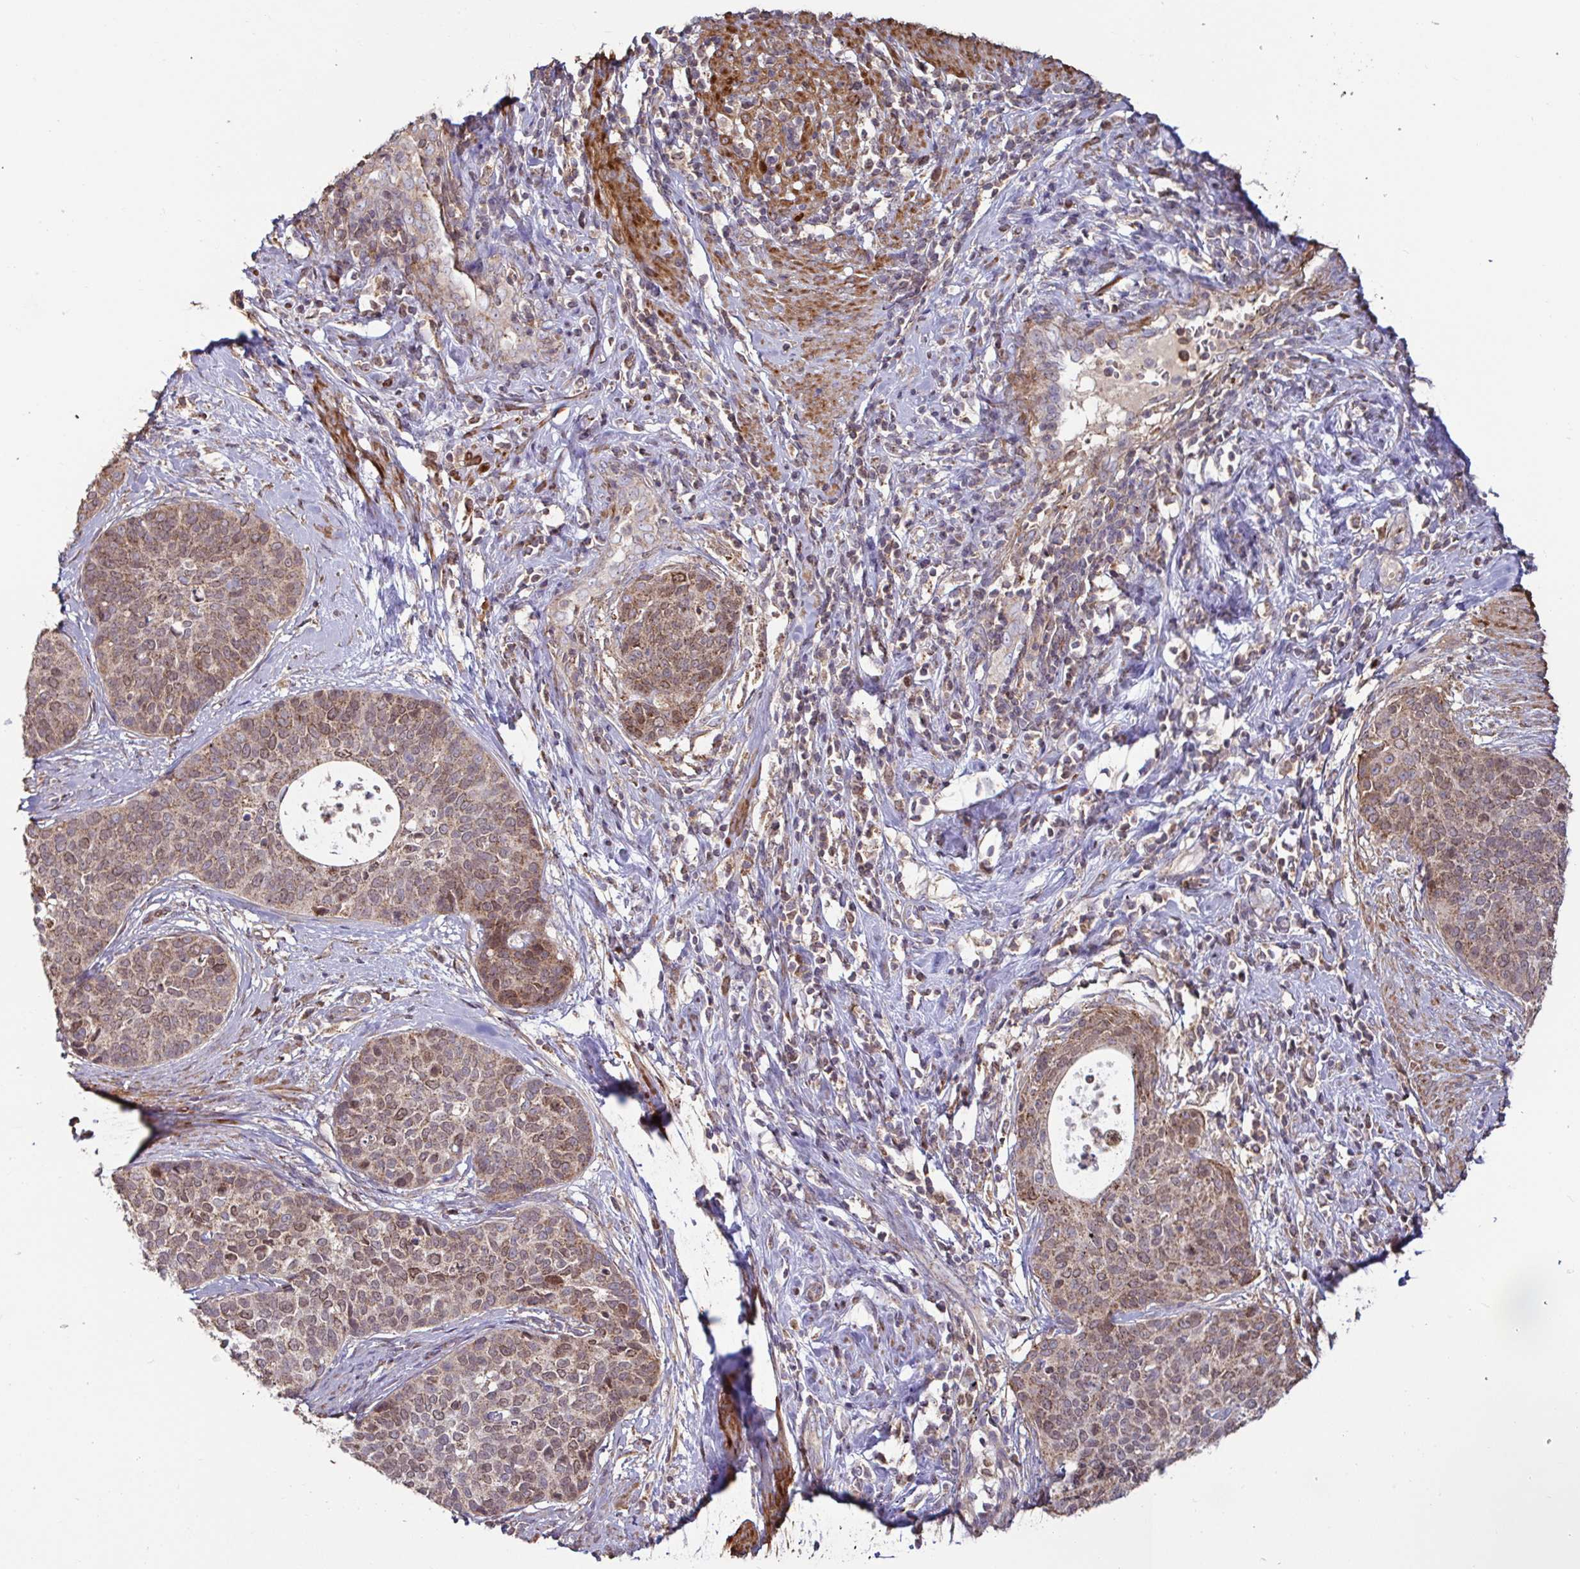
{"staining": {"intensity": "moderate", "quantity": ">75%", "location": "cytoplasmic/membranous,nuclear"}, "tissue": "cervical cancer", "cell_type": "Tumor cells", "image_type": "cancer", "snomed": [{"axis": "morphology", "description": "Squamous cell carcinoma, NOS"}, {"axis": "topography", "description": "Cervix"}], "caption": "Immunohistochemistry (IHC) of human cervical squamous cell carcinoma demonstrates medium levels of moderate cytoplasmic/membranous and nuclear expression in about >75% of tumor cells. (DAB IHC with brightfield microscopy, high magnification).", "gene": "SPRY1", "patient": {"sex": "female", "age": 69}}